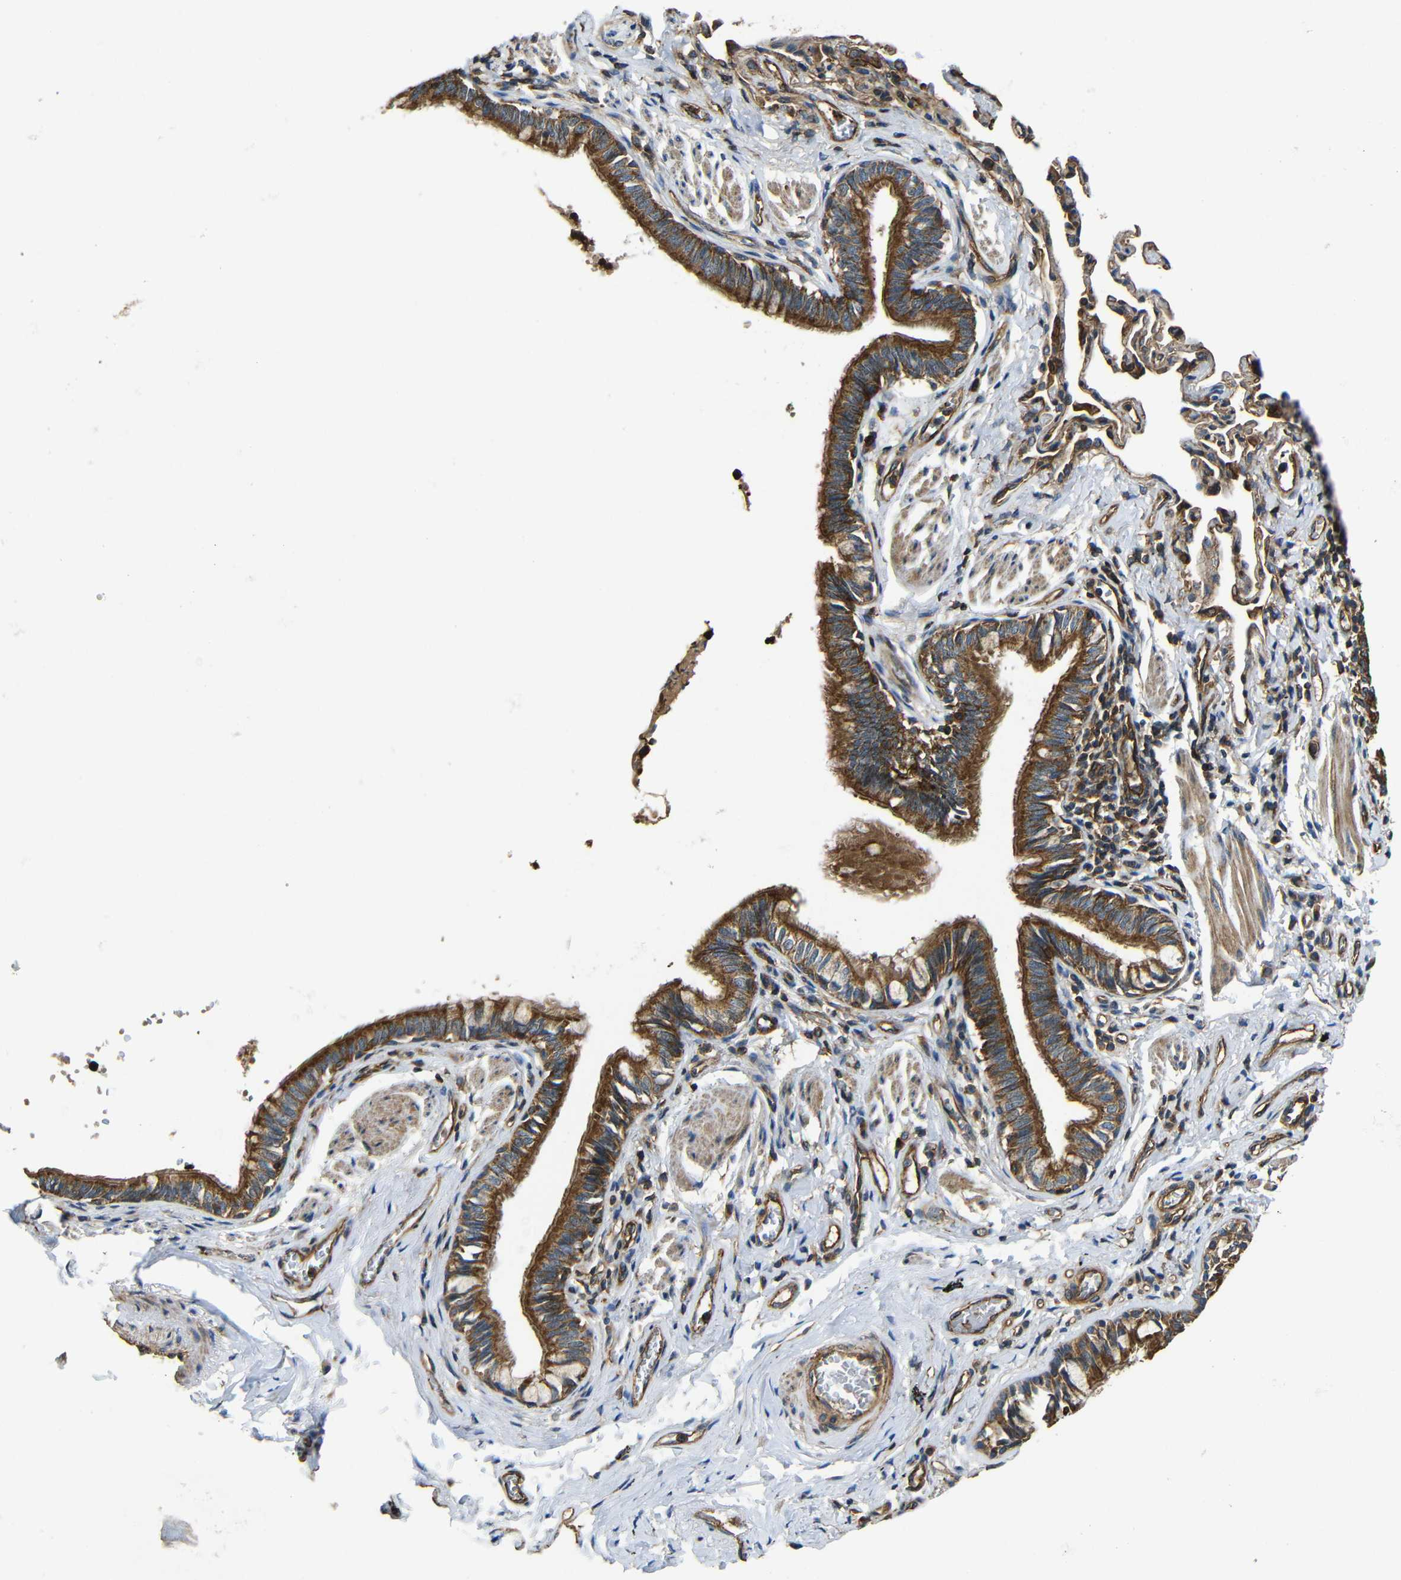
{"staining": {"intensity": "moderate", "quantity": ">75%", "location": "cytoplasmic/membranous"}, "tissue": "bronchus", "cell_type": "Respiratory epithelial cells", "image_type": "normal", "snomed": [{"axis": "morphology", "description": "Normal tissue, NOS"}, {"axis": "topography", "description": "Bronchus"}, {"axis": "topography", "description": "Lung"}], "caption": "High-power microscopy captured an immunohistochemistry photomicrograph of unremarkable bronchus, revealing moderate cytoplasmic/membranous staining in approximately >75% of respiratory epithelial cells.", "gene": "PTCH1", "patient": {"sex": "male", "age": 64}}